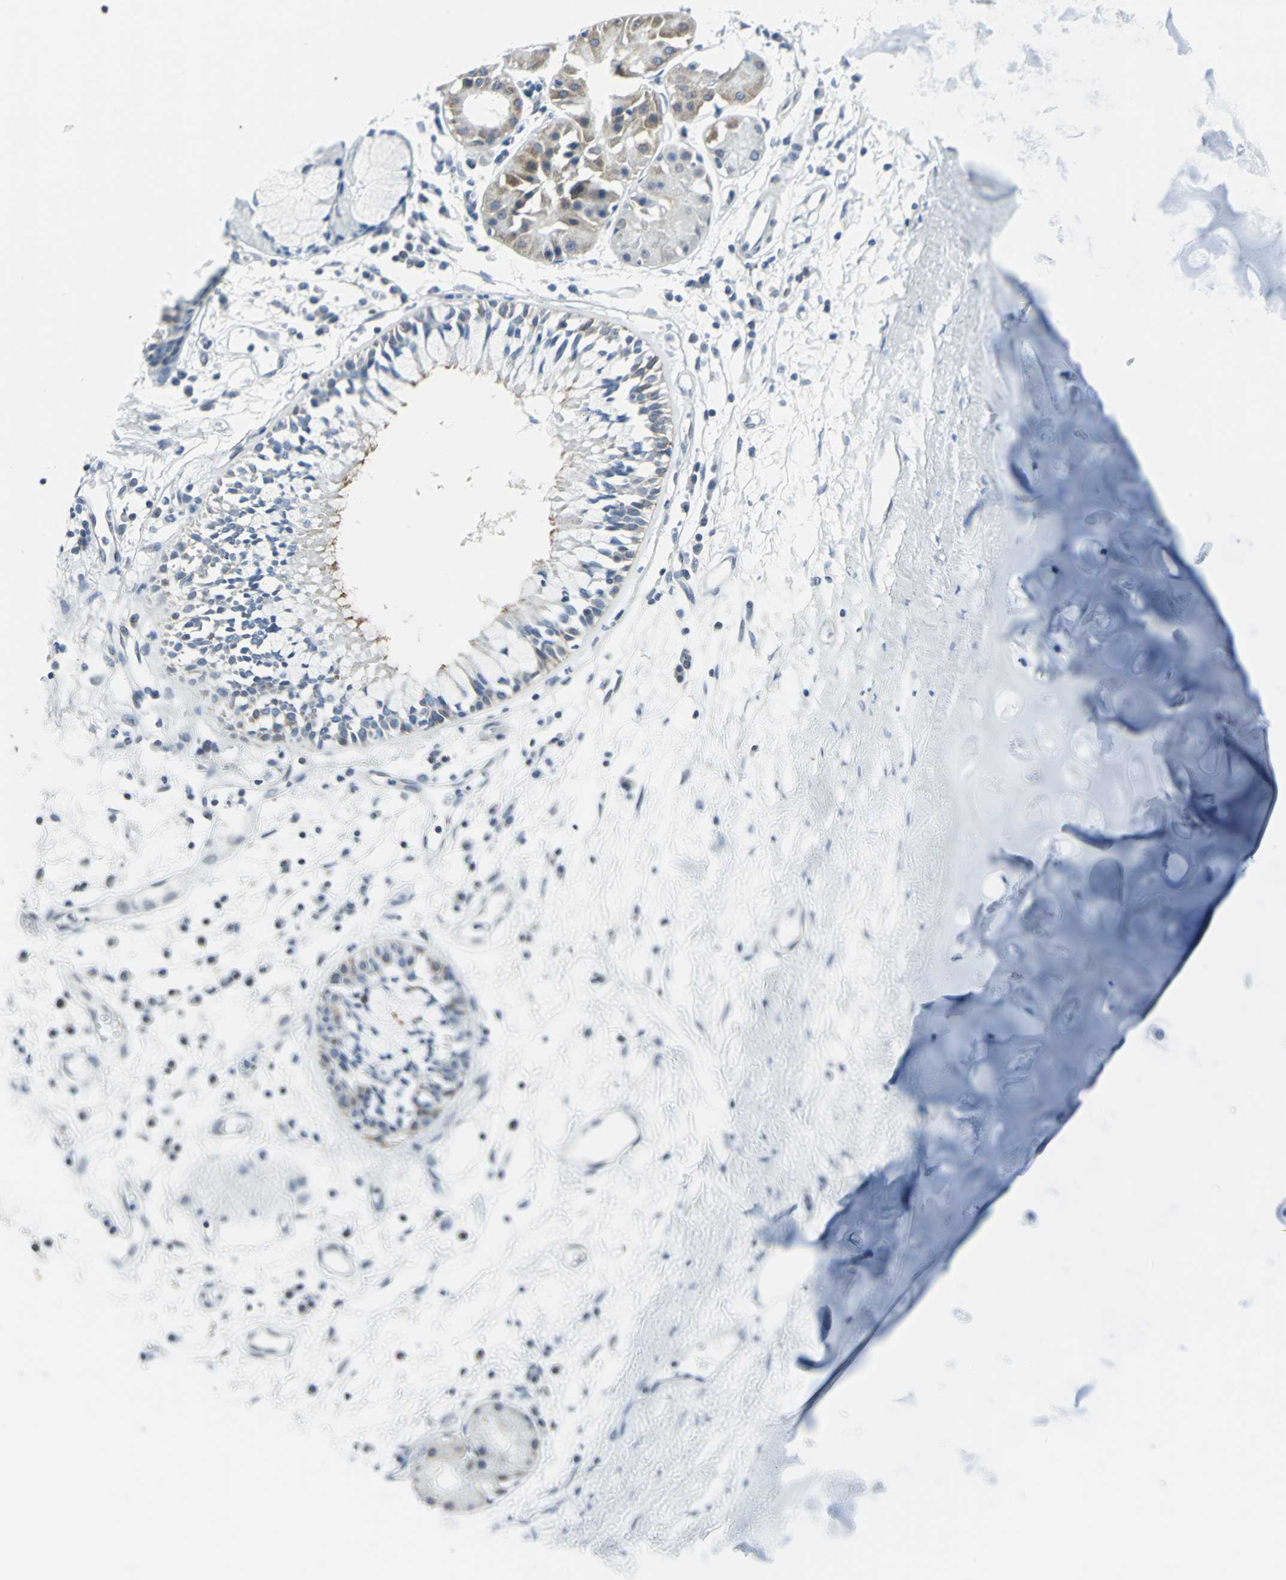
{"staining": {"intensity": "negative", "quantity": "none", "location": "none"}, "tissue": "adipose tissue", "cell_type": "Adipocytes", "image_type": "normal", "snomed": [{"axis": "morphology", "description": "Normal tissue, NOS"}, {"axis": "morphology", "description": "Adenocarcinoma, NOS"}, {"axis": "topography", "description": "Cartilage tissue"}, {"axis": "topography", "description": "Bronchus"}, {"axis": "topography", "description": "Lung"}], "caption": "Immunohistochemistry (IHC) micrograph of benign adipose tissue: human adipose tissue stained with DAB exhibits no significant protein expression in adipocytes.", "gene": "SNUPN", "patient": {"sex": "female", "age": 67}}